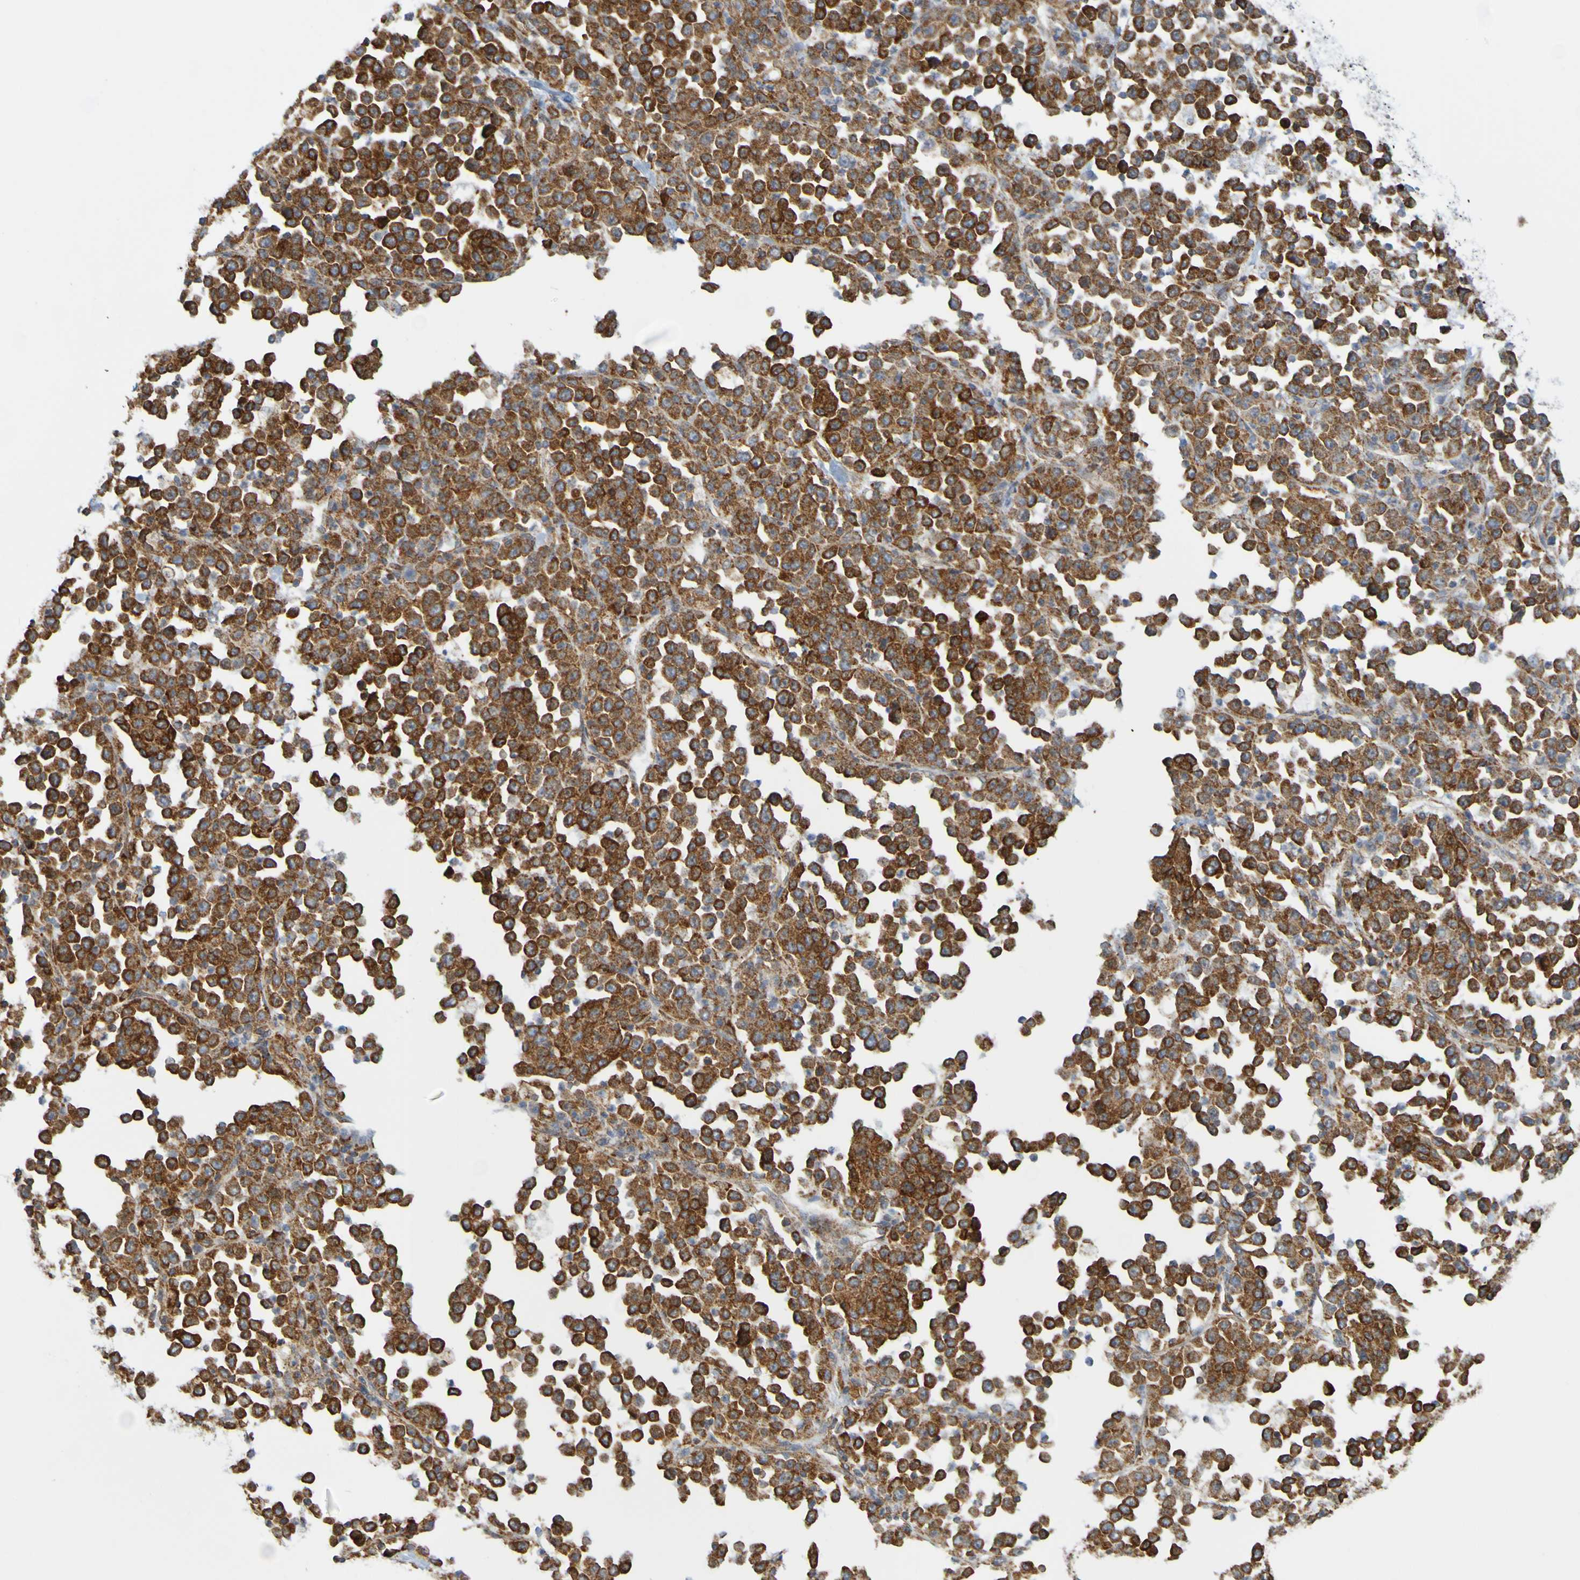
{"staining": {"intensity": "strong", "quantity": ">75%", "location": "cytoplasmic/membranous"}, "tissue": "stomach cancer", "cell_type": "Tumor cells", "image_type": "cancer", "snomed": [{"axis": "morphology", "description": "Normal tissue, NOS"}, {"axis": "morphology", "description": "Adenocarcinoma, NOS"}, {"axis": "topography", "description": "Stomach, upper"}, {"axis": "topography", "description": "Stomach"}], "caption": "This histopathology image demonstrates immunohistochemistry (IHC) staining of stomach cancer (adenocarcinoma), with high strong cytoplasmic/membranous expression in approximately >75% of tumor cells.", "gene": "PDIA3", "patient": {"sex": "male", "age": 59}}